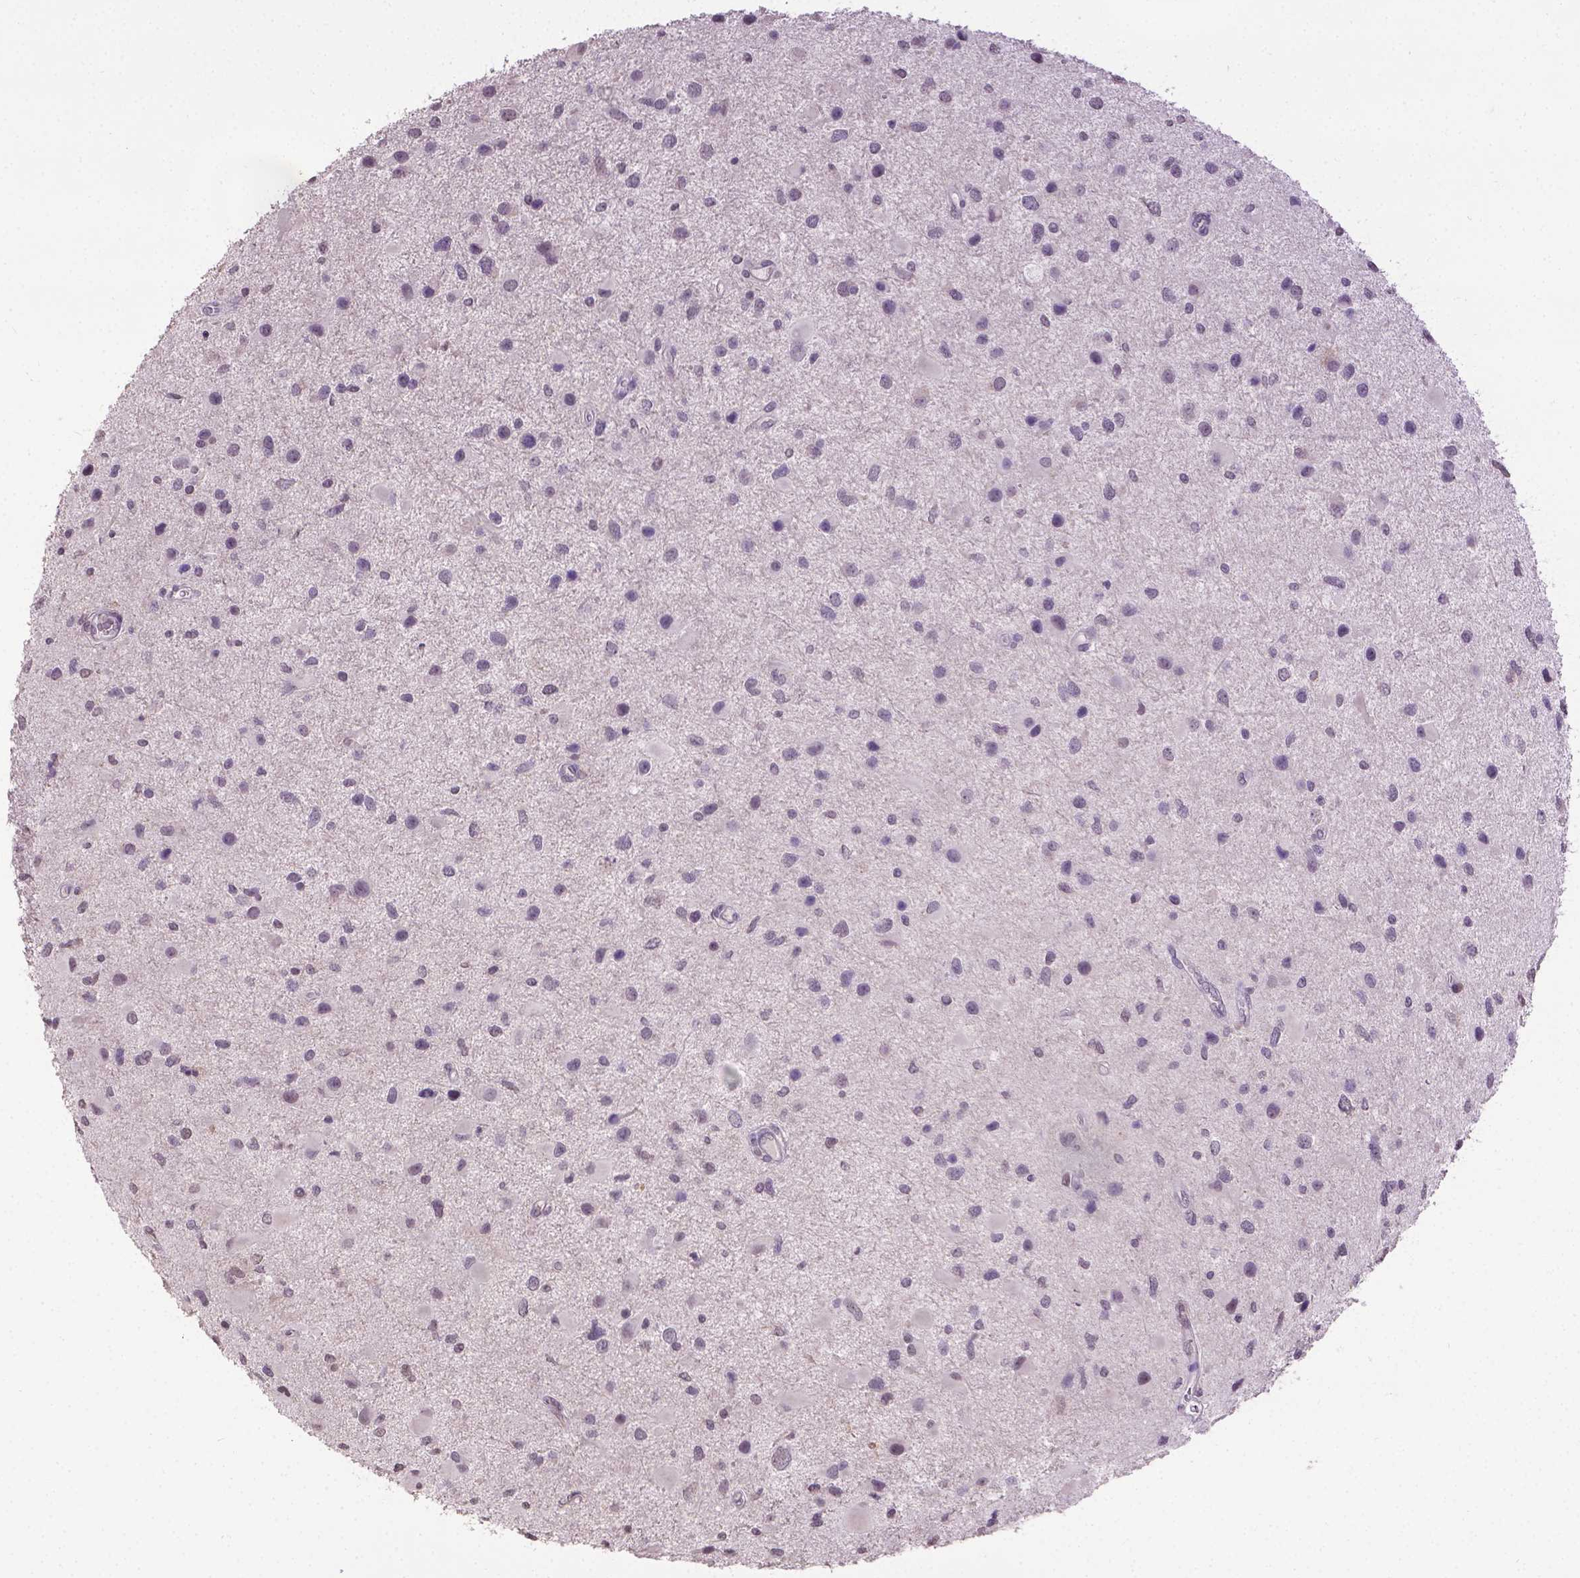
{"staining": {"intensity": "weak", "quantity": "<25%", "location": "nuclear"}, "tissue": "glioma", "cell_type": "Tumor cells", "image_type": "cancer", "snomed": [{"axis": "morphology", "description": "Glioma, malignant, Low grade"}, {"axis": "topography", "description": "Brain"}], "caption": "Tumor cells are negative for brown protein staining in glioma.", "gene": "CPM", "patient": {"sex": "female", "age": 32}}